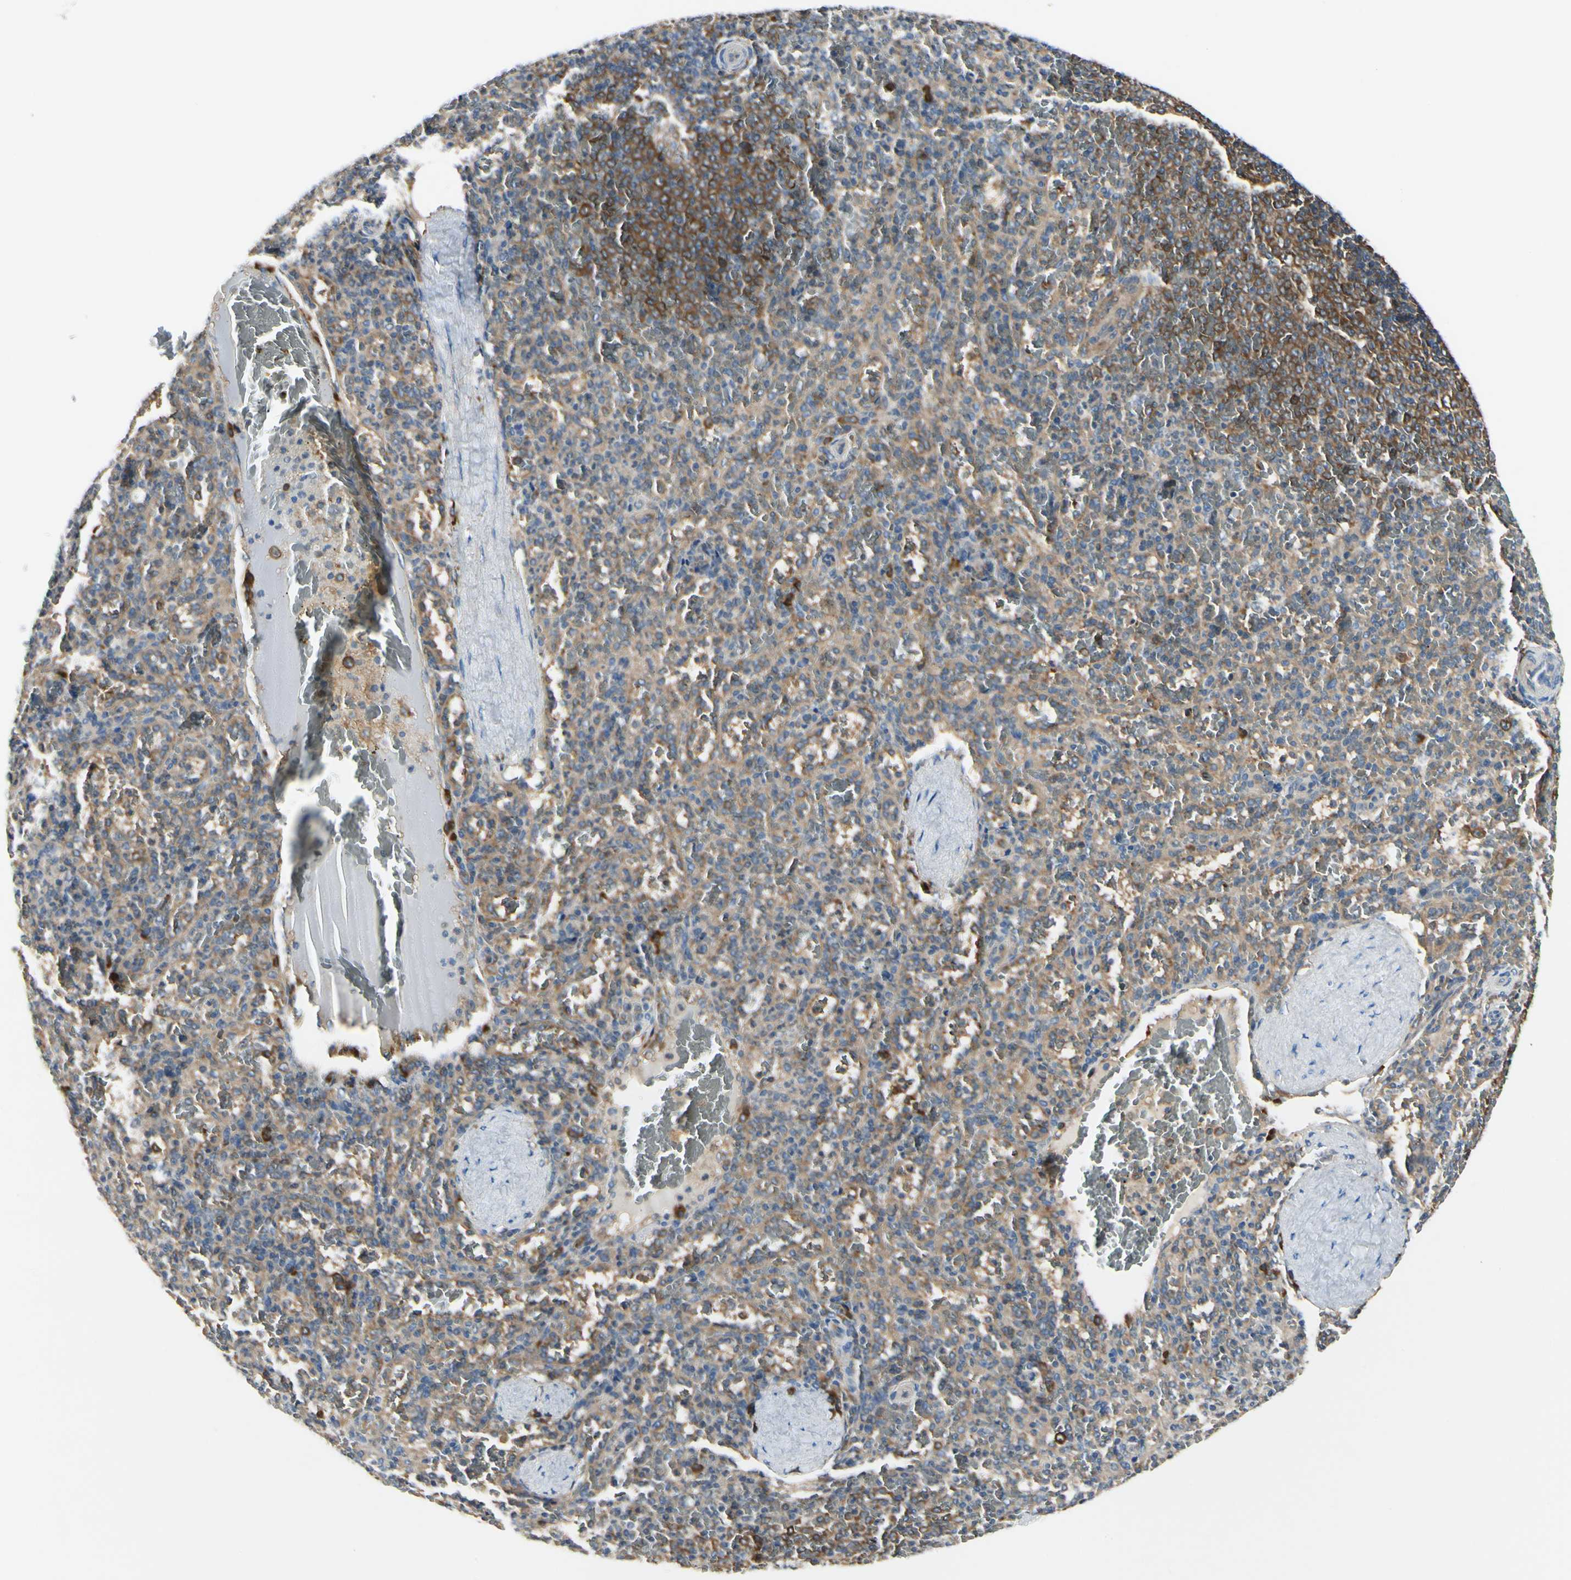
{"staining": {"intensity": "moderate", "quantity": ">75%", "location": "cytoplasmic/membranous"}, "tissue": "spleen", "cell_type": "Cells in red pulp", "image_type": "normal", "snomed": [{"axis": "morphology", "description": "Normal tissue, NOS"}, {"axis": "topography", "description": "Spleen"}], "caption": "Approximately >75% of cells in red pulp in normal spleen reveal moderate cytoplasmic/membranous protein expression as visualized by brown immunohistochemical staining.", "gene": "NME1", "patient": {"sex": "female", "age": 21}}